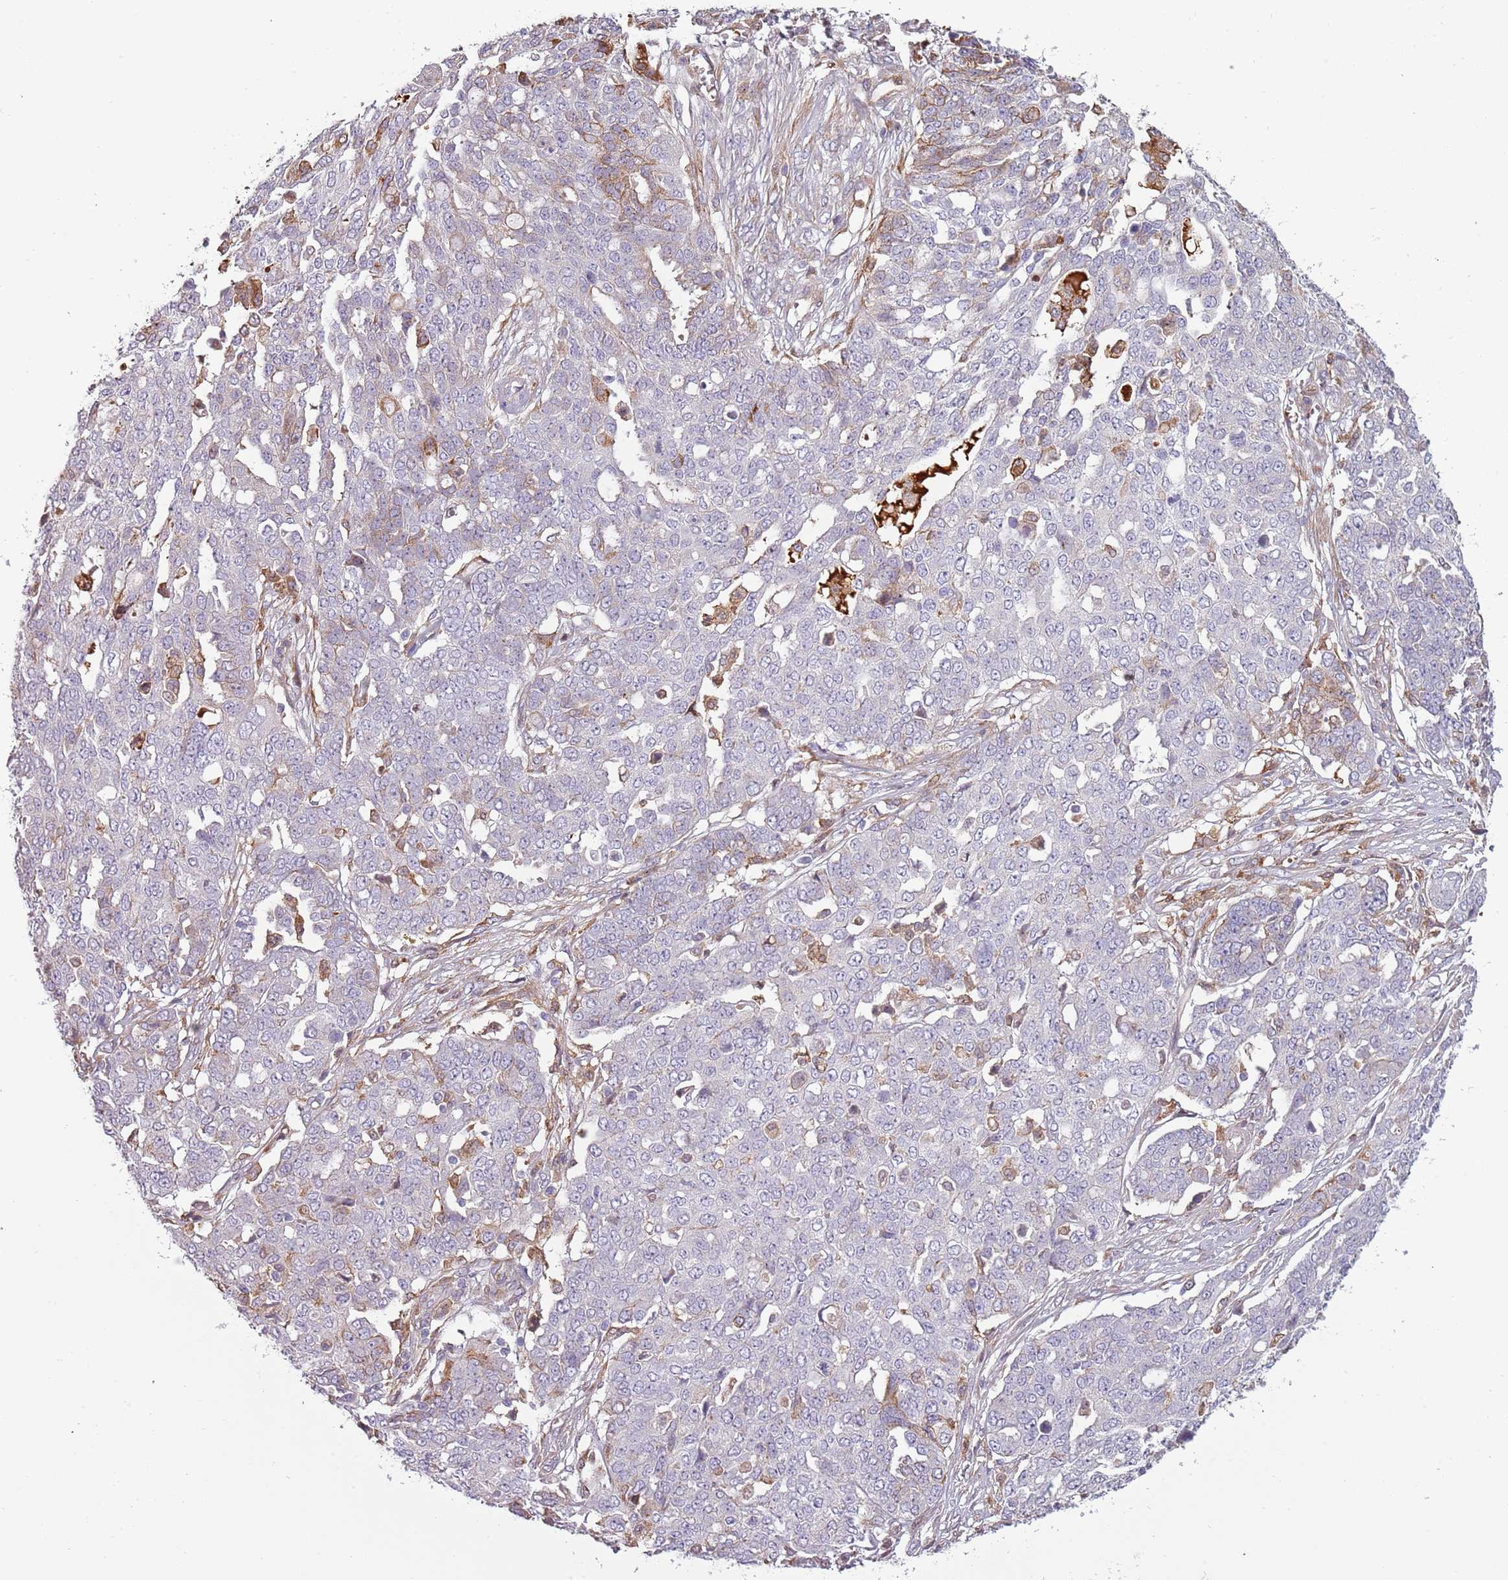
{"staining": {"intensity": "negative", "quantity": "none", "location": "none"}, "tissue": "ovarian cancer", "cell_type": "Tumor cells", "image_type": "cancer", "snomed": [{"axis": "morphology", "description": "Cystadenocarcinoma, serous, NOS"}, {"axis": "topography", "description": "Soft tissue"}, {"axis": "topography", "description": "Ovary"}], "caption": "This micrograph is of serous cystadenocarcinoma (ovarian) stained with IHC to label a protein in brown with the nuclei are counter-stained blue. There is no staining in tumor cells.", "gene": "NADK", "patient": {"sex": "female", "age": 57}}